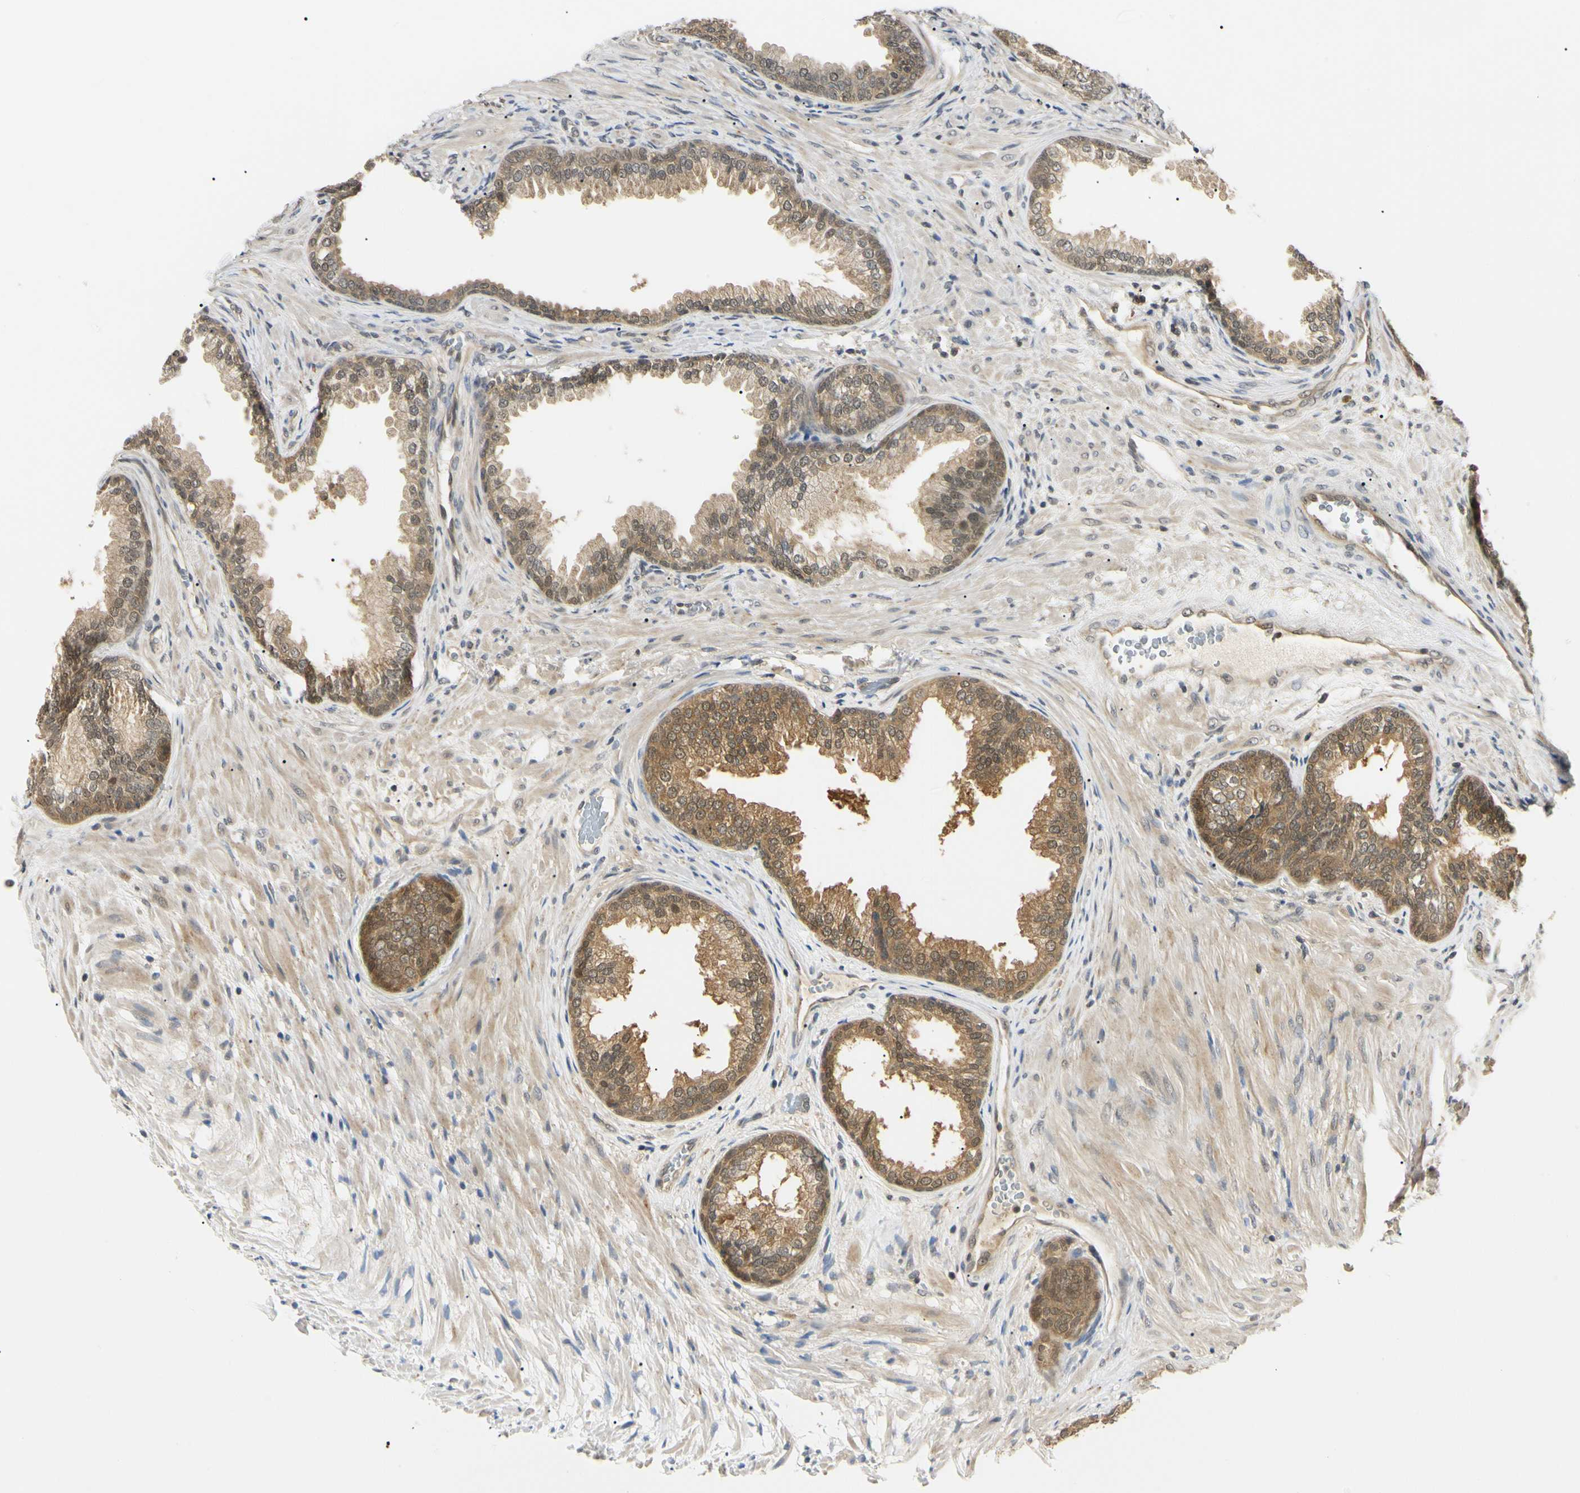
{"staining": {"intensity": "moderate", "quantity": ">75%", "location": "cytoplasmic/membranous,nuclear"}, "tissue": "prostate", "cell_type": "Glandular cells", "image_type": "normal", "snomed": [{"axis": "morphology", "description": "Normal tissue, NOS"}, {"axis": "topography", "description": "Prostate"}], "caption": "Glandular cells display medium levels of moderate cytoplasmic/membranous,nuclear expression in approximately >75% of cells in benign prostate.", "gene": "UBE2Z", "patient": {"sex": "male", "age": 76}}